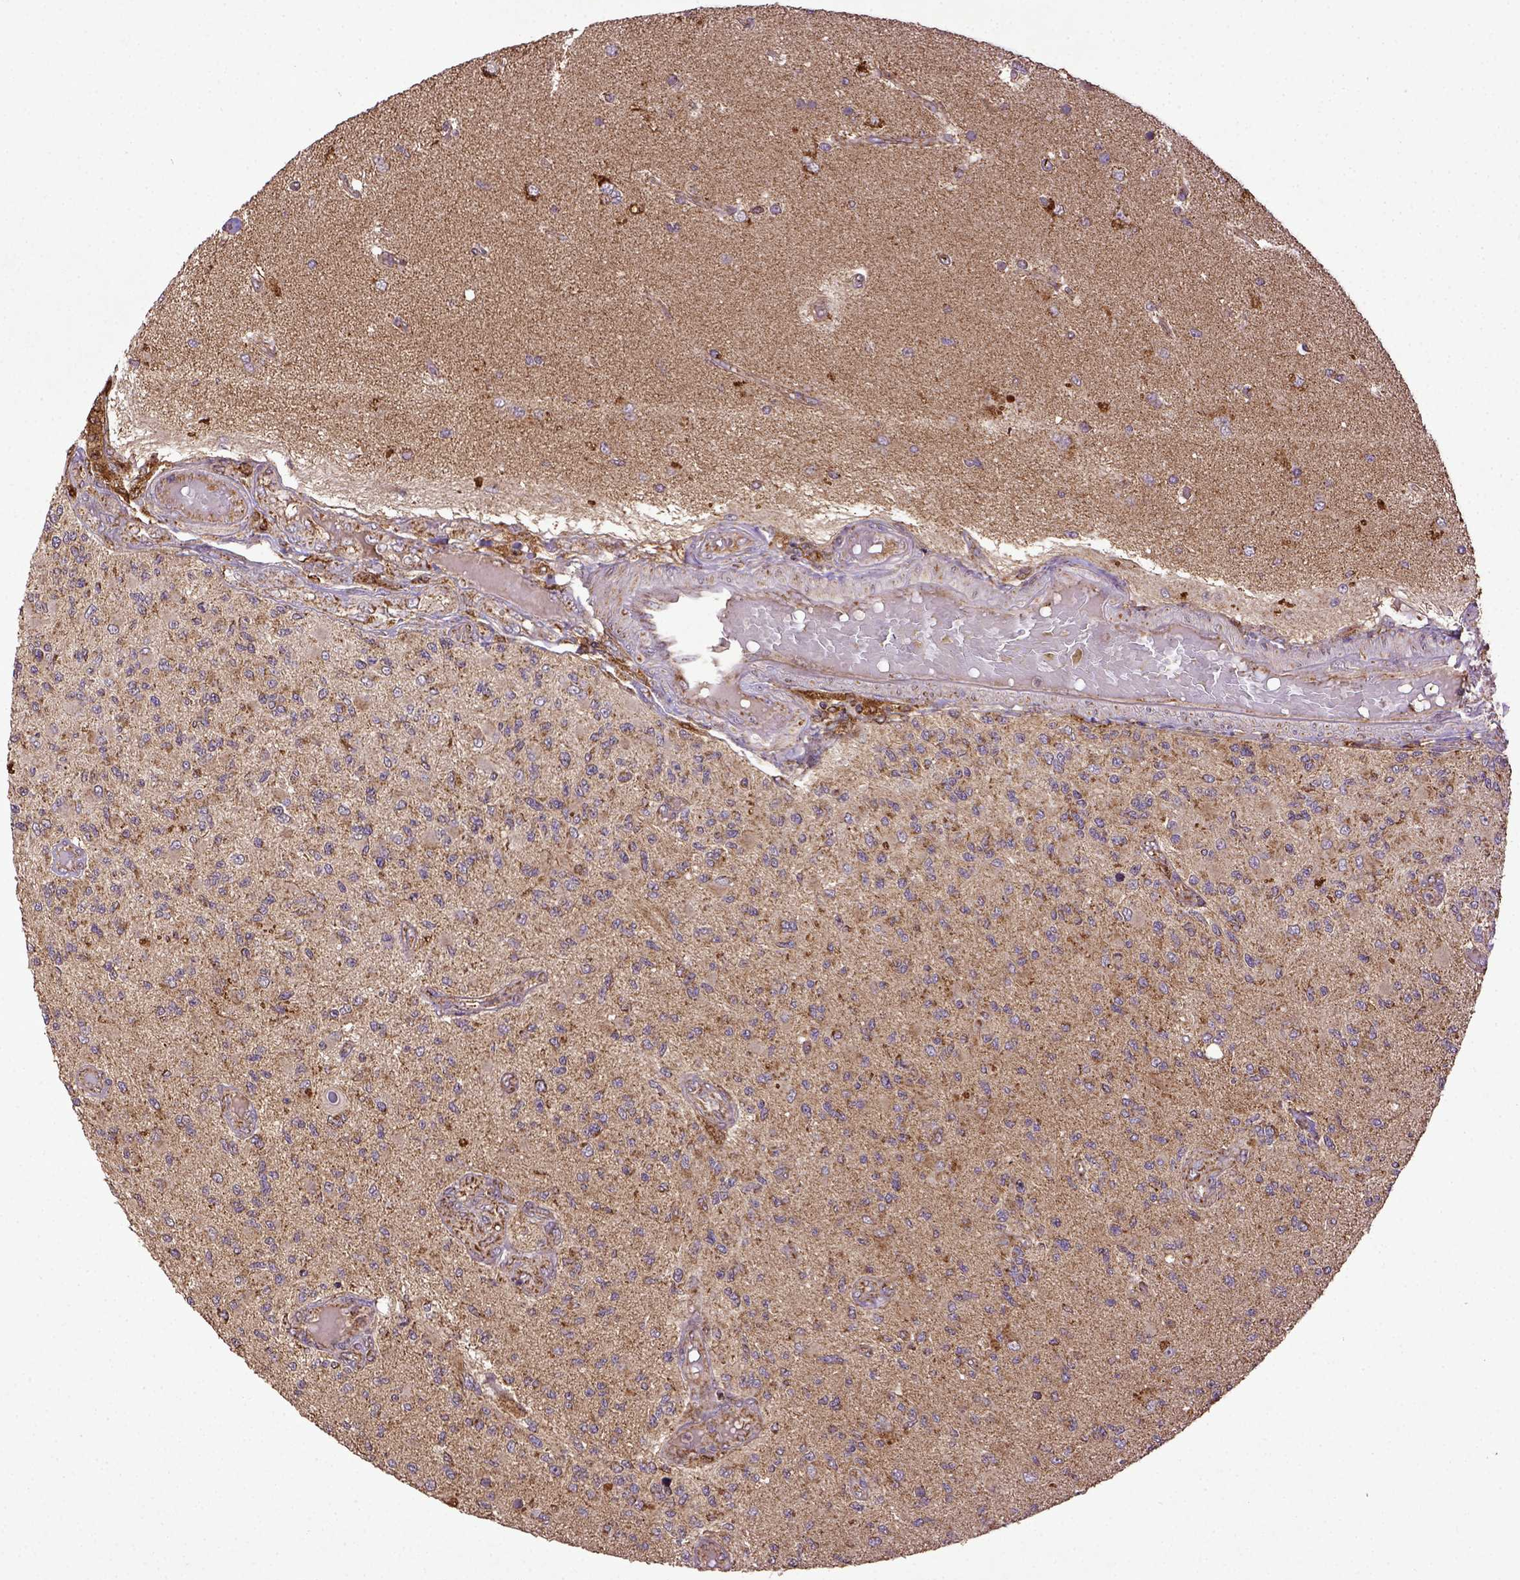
{"staining": {"intensity": "weak", "quantity": ">75%", "location": "cytoplasmic/membranous"}, "tissue": "glioma", "cell_type": "Tumor cells", "image_type": "cancer", "snomed": [{"axis": "morphology", "description": "Glioma, malignant, High grade"}, {"axis": "topography", "description": "Brain"}], "caption": "Glioma stained with a protein marker exhibits weak staining in tumor cells.", "gene": "MT-CO1", "patient": {"sex": "female", "age": 63}}